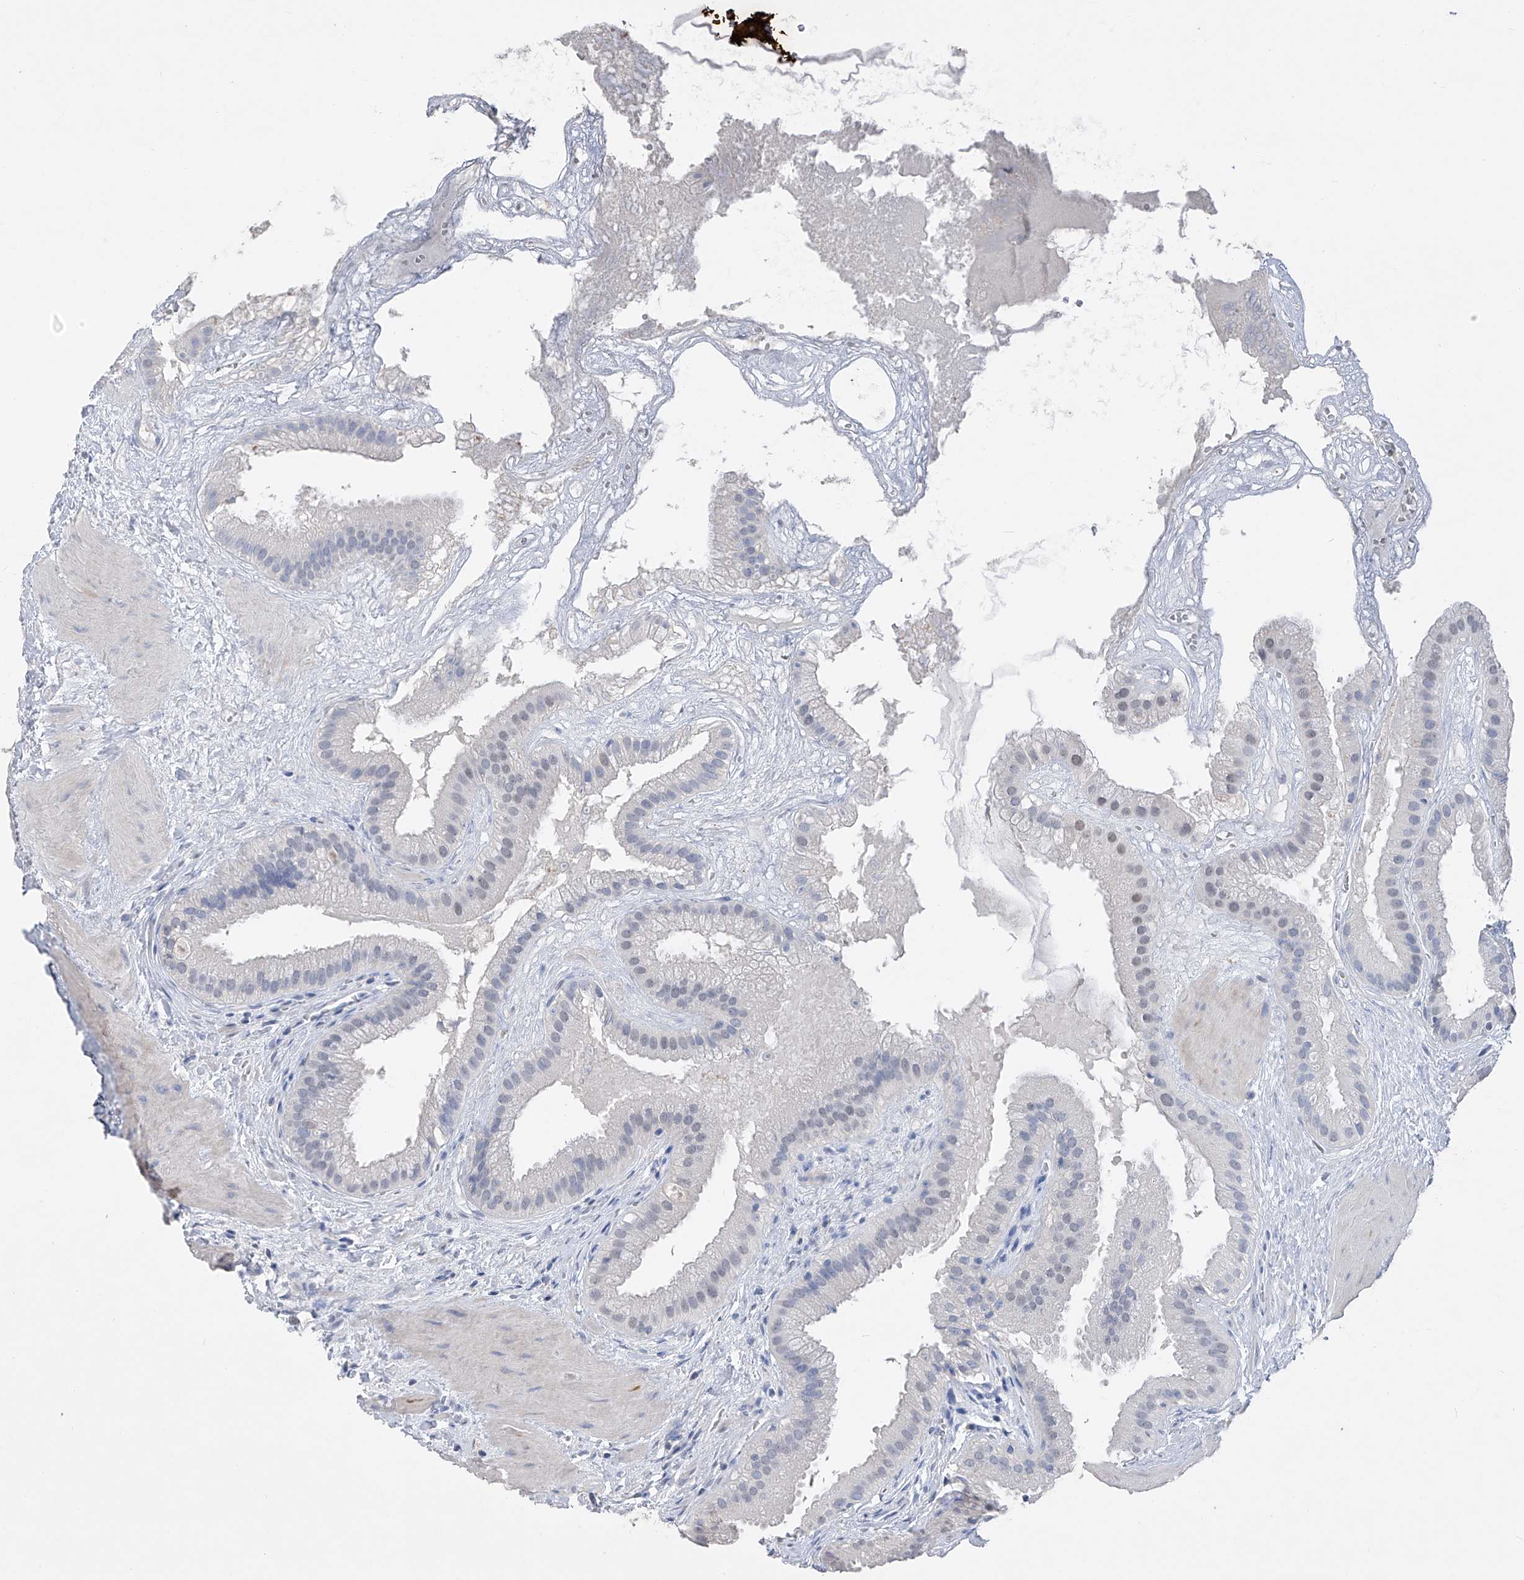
{"staining": {"intensity": "weak", "quantity": "<25%", "location": "cytoplasmic/membranous"}, "tissue": "gallbladder", "cell_type": "Glandular cells", "image_type": "normal", "snomed": [{"axis": "morphology", "description": "Normal tissue, NOS"}, {"axis": "topography", "description": "Gallbladder"}], "caption": "DAB (3,3'-diaminobenzidine) immunohistochemical staining of unremarkable gallbladder displays no significant staining in glandular cells. (Stains: DAB (3,3'-diaminobenzidine) immunohistochemistry (IHC) with hematoxylin counter stain, Microscopy: brightfield microscopy at high magnification).", "gene": "ADRA1A", "patient": {"sex": "male", "age": 55}}